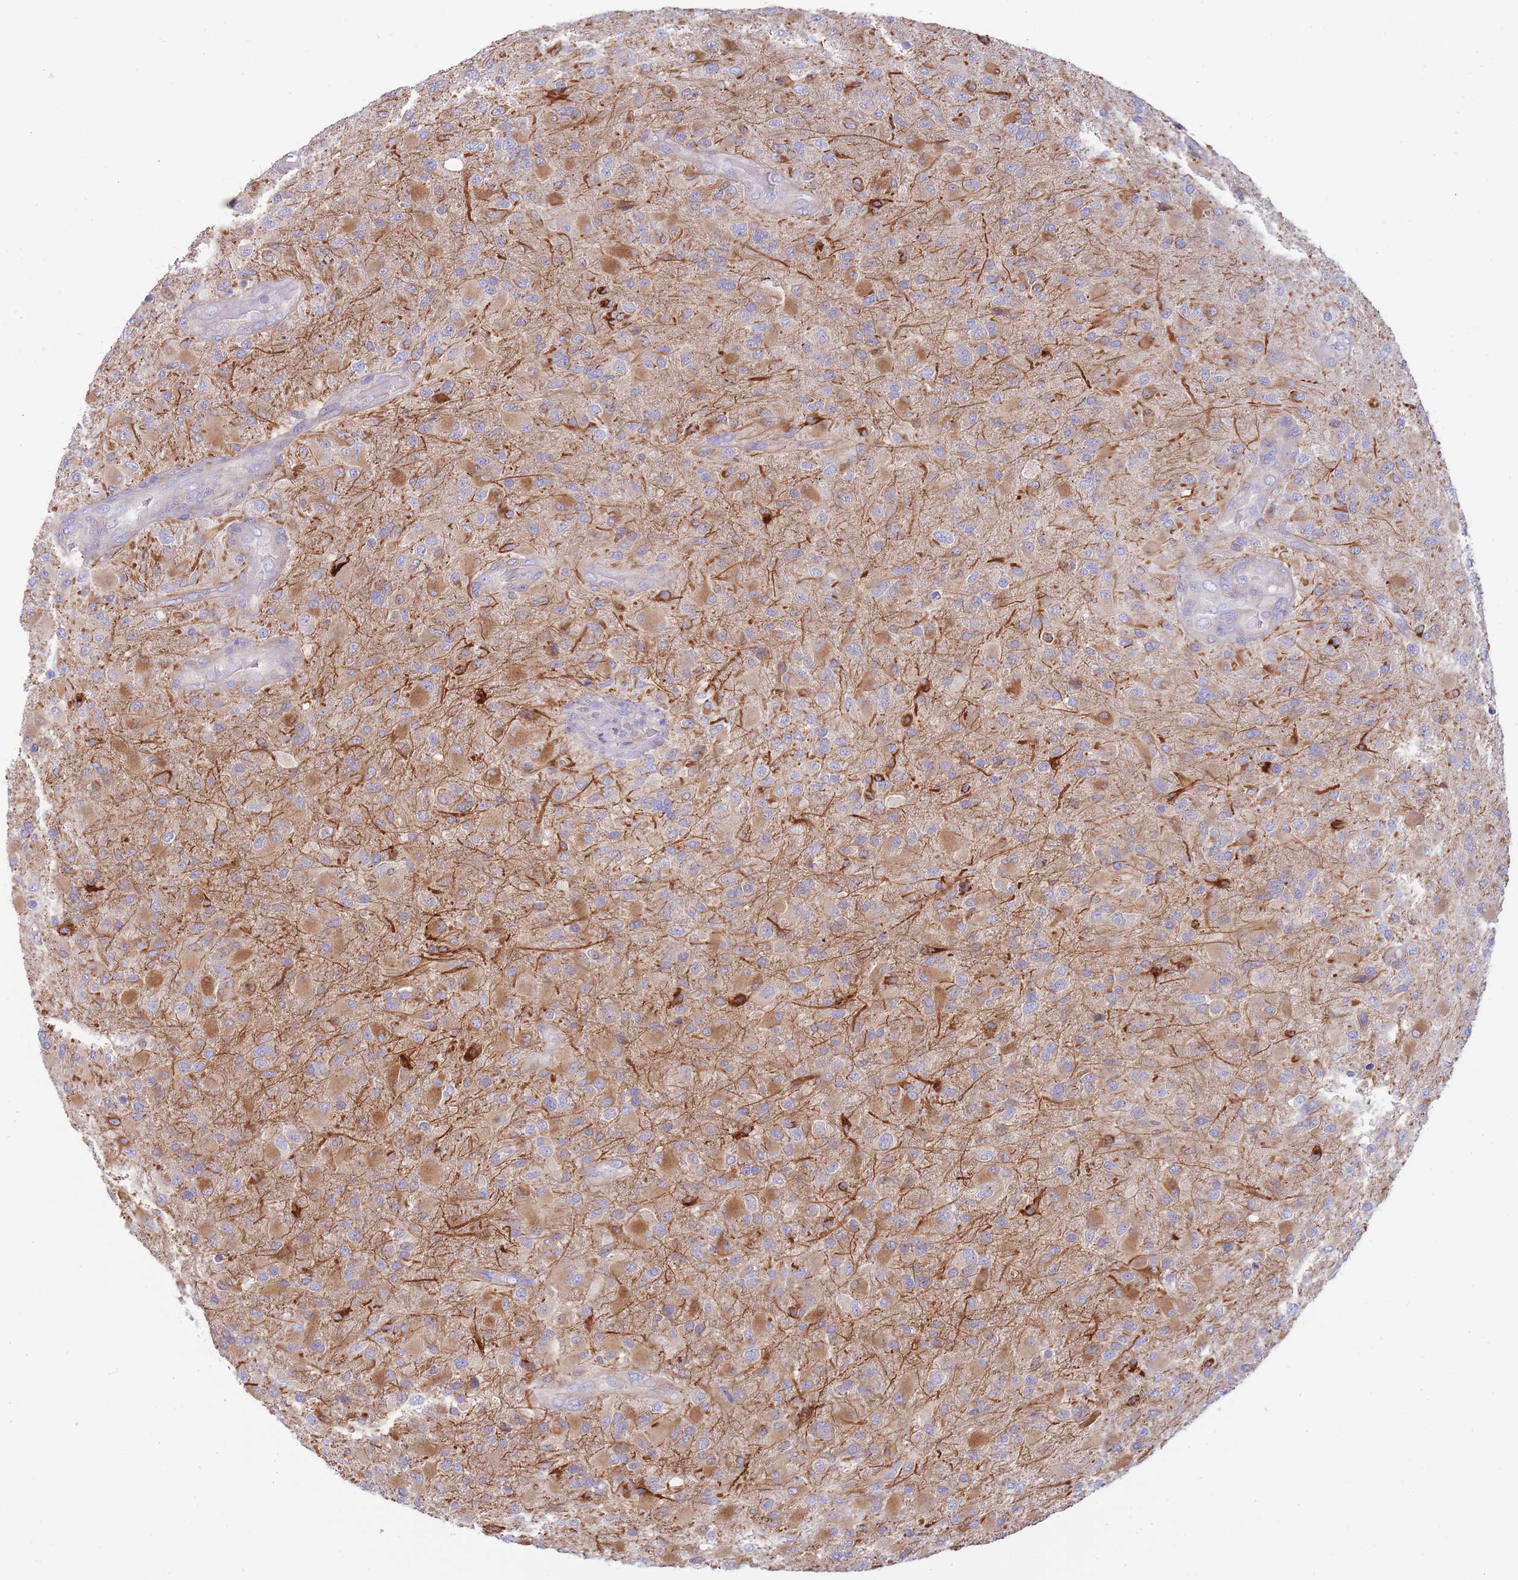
{"staining": {"intensity": "moderate", "quantity": ">75%", "location": "cytoplasmic/membranous"}, "tissue": "glioma", "cell_type": "Tumor cells", "image_type": "cancer", "snomed": [{"axis": "morphology", "description": "Glioma, malignant, Low grade"}, {"axis": "topography", "description": "Brain"}], "caption": "This histopathology image shows IHC staining of malignant glioma (low-grade), with medium moderate cytoplasmic/membranous expression in about >75% of tumor cells.", "gene": "SH2B2", "patient": {"sex": "male", "age": 65}}